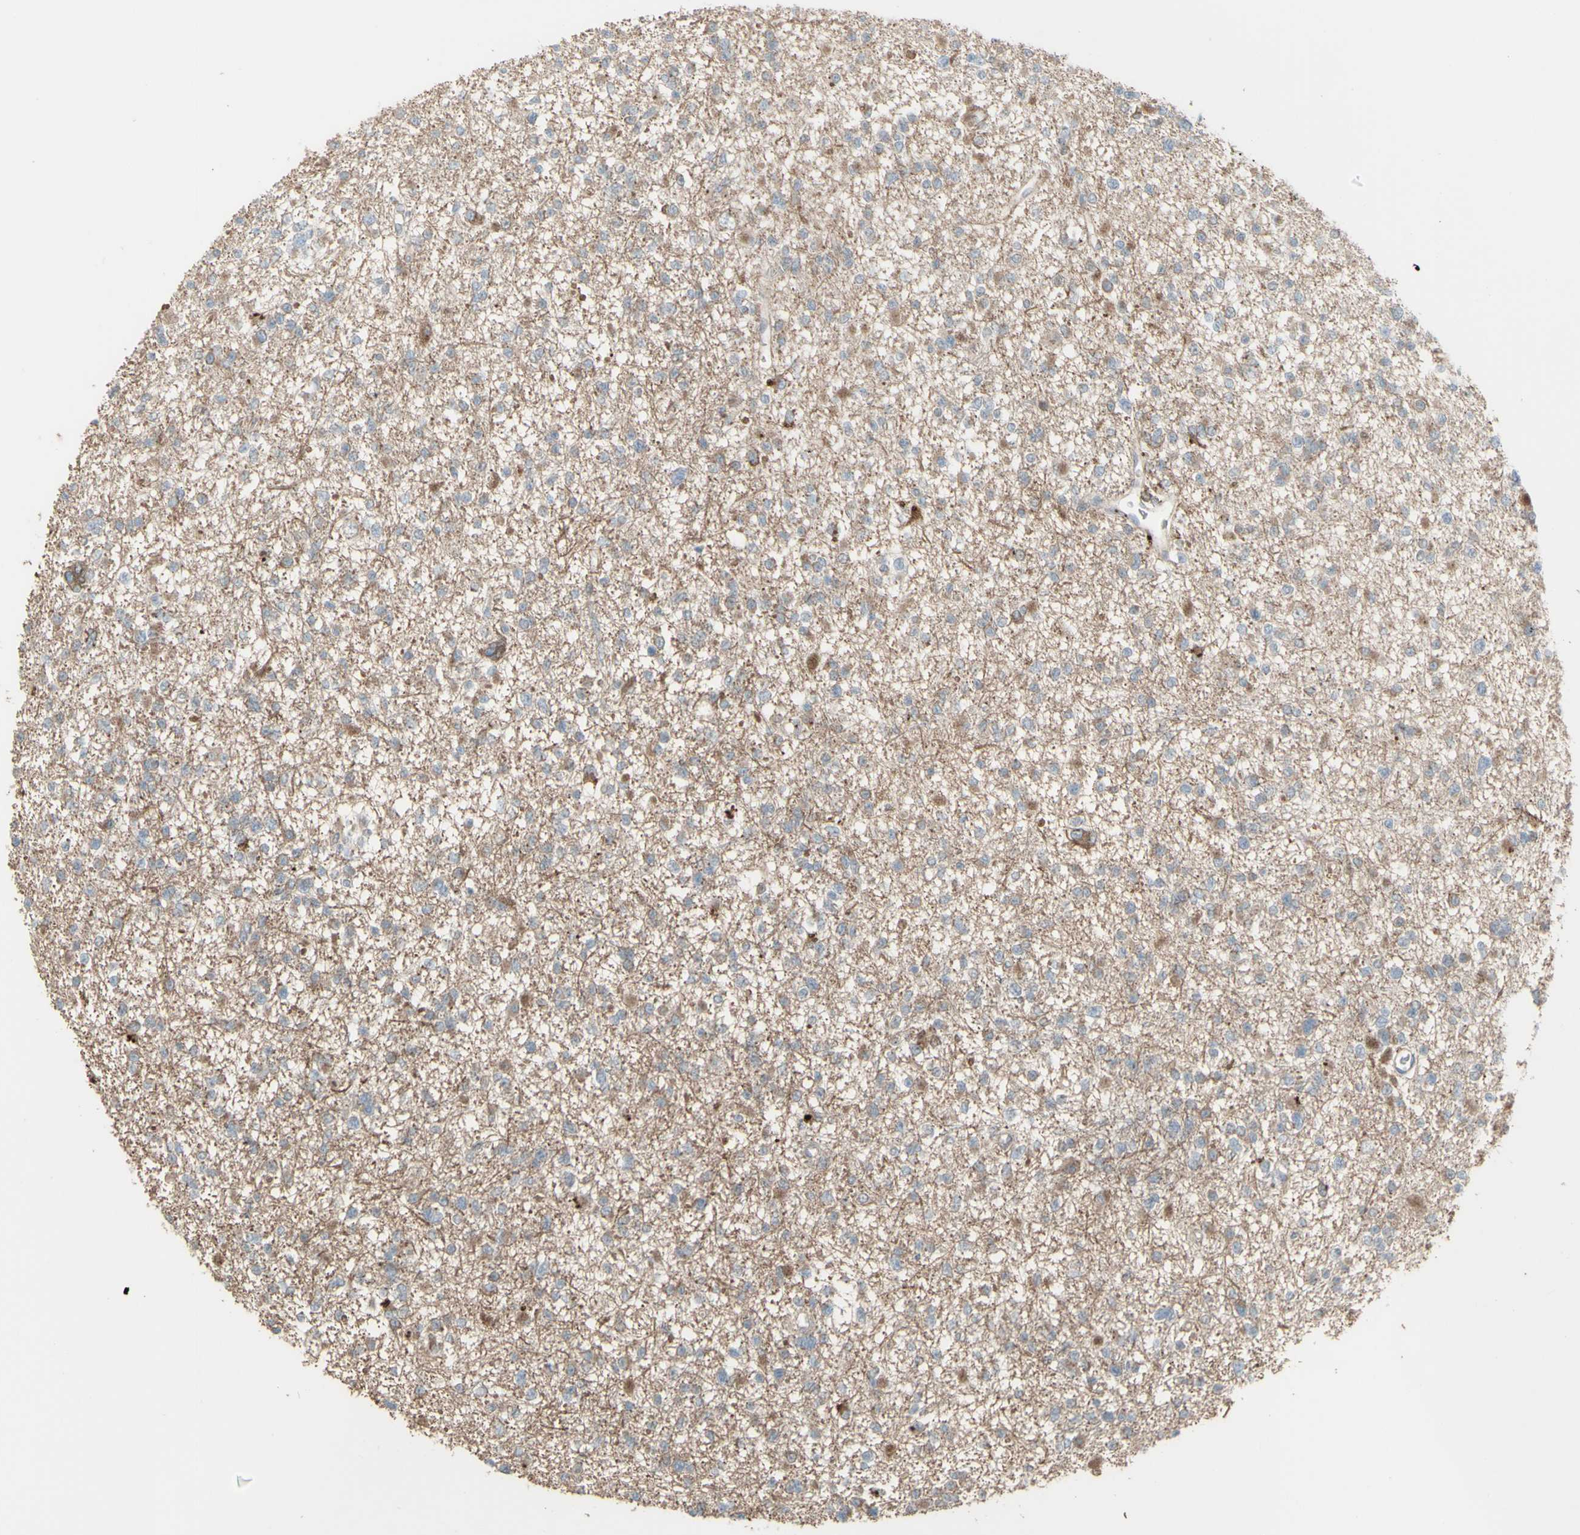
{"staining": {"intensity": "moderate", "quantity": "25%-75%", "location": "cytoplasmic/membranous"}, "tissue": "glioma", "cell_type": "Tumor cells", "image_type": "cancer", "snomed": [{"axis": "morphology", "description": "Glioma, malignant, Low grade"}, {"axis": "topography", "description": "Brain"}], "caption": "High-power microscopy captured an immunohistochemistry (IHC) histopathology image of glioma, revealing moderate cytoplasmic/membranous staining in approximately 25%-75% of tumor cells.", "gene": "RNASEL", "patient": {"sex": "female", "age": 22}}